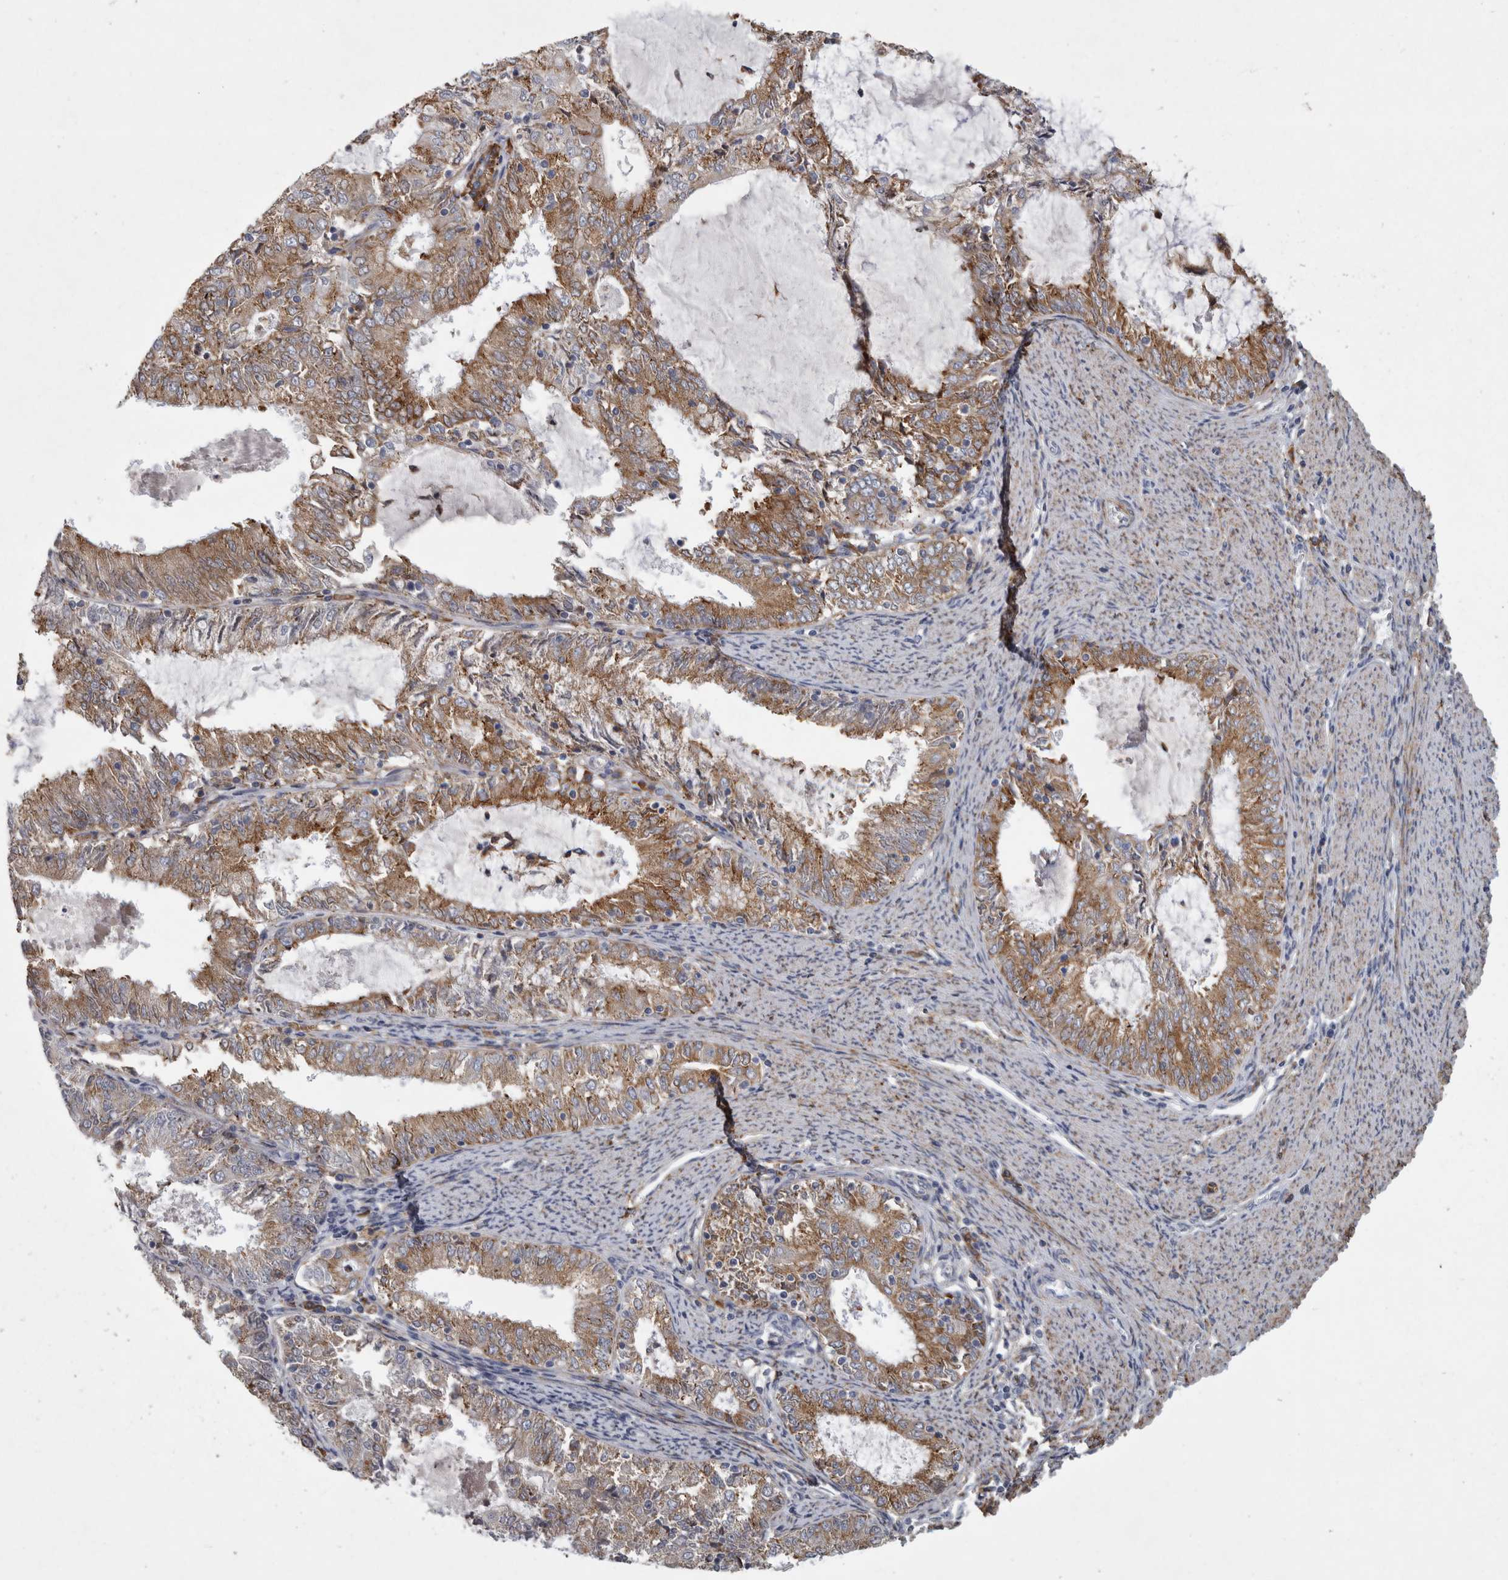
{"staining": {"intensity": "moderate", "quantity": ">75%", "location": "cytoplasmic/membranous"}, "tissue": "endometrial cancer", "cell_type": "Tumor cells", "image_type": "cancer", "snomed": [{"axis": "morphology", "description": "Adenocarcinoma, NOS"}, {"axis": "topography", "description": "Endometrium"}], "caption": "High-magnification brightfield microscopy of endometrial cancer (adenocarcinoma) stained with DAB (brown) and counterstained with hematoxylin (blue). tumor cells exhibit moderate cytoplasmic/membranous positivity is present in about>75% of cells. Using DAB (3,3'-diaminobenzidine) (brown) and hematoxylin (blue) stains, captured at high magnification using brightfield microscopy.", "gene": "MINPP1", "patient": {"sex": "female", "age": 57}}